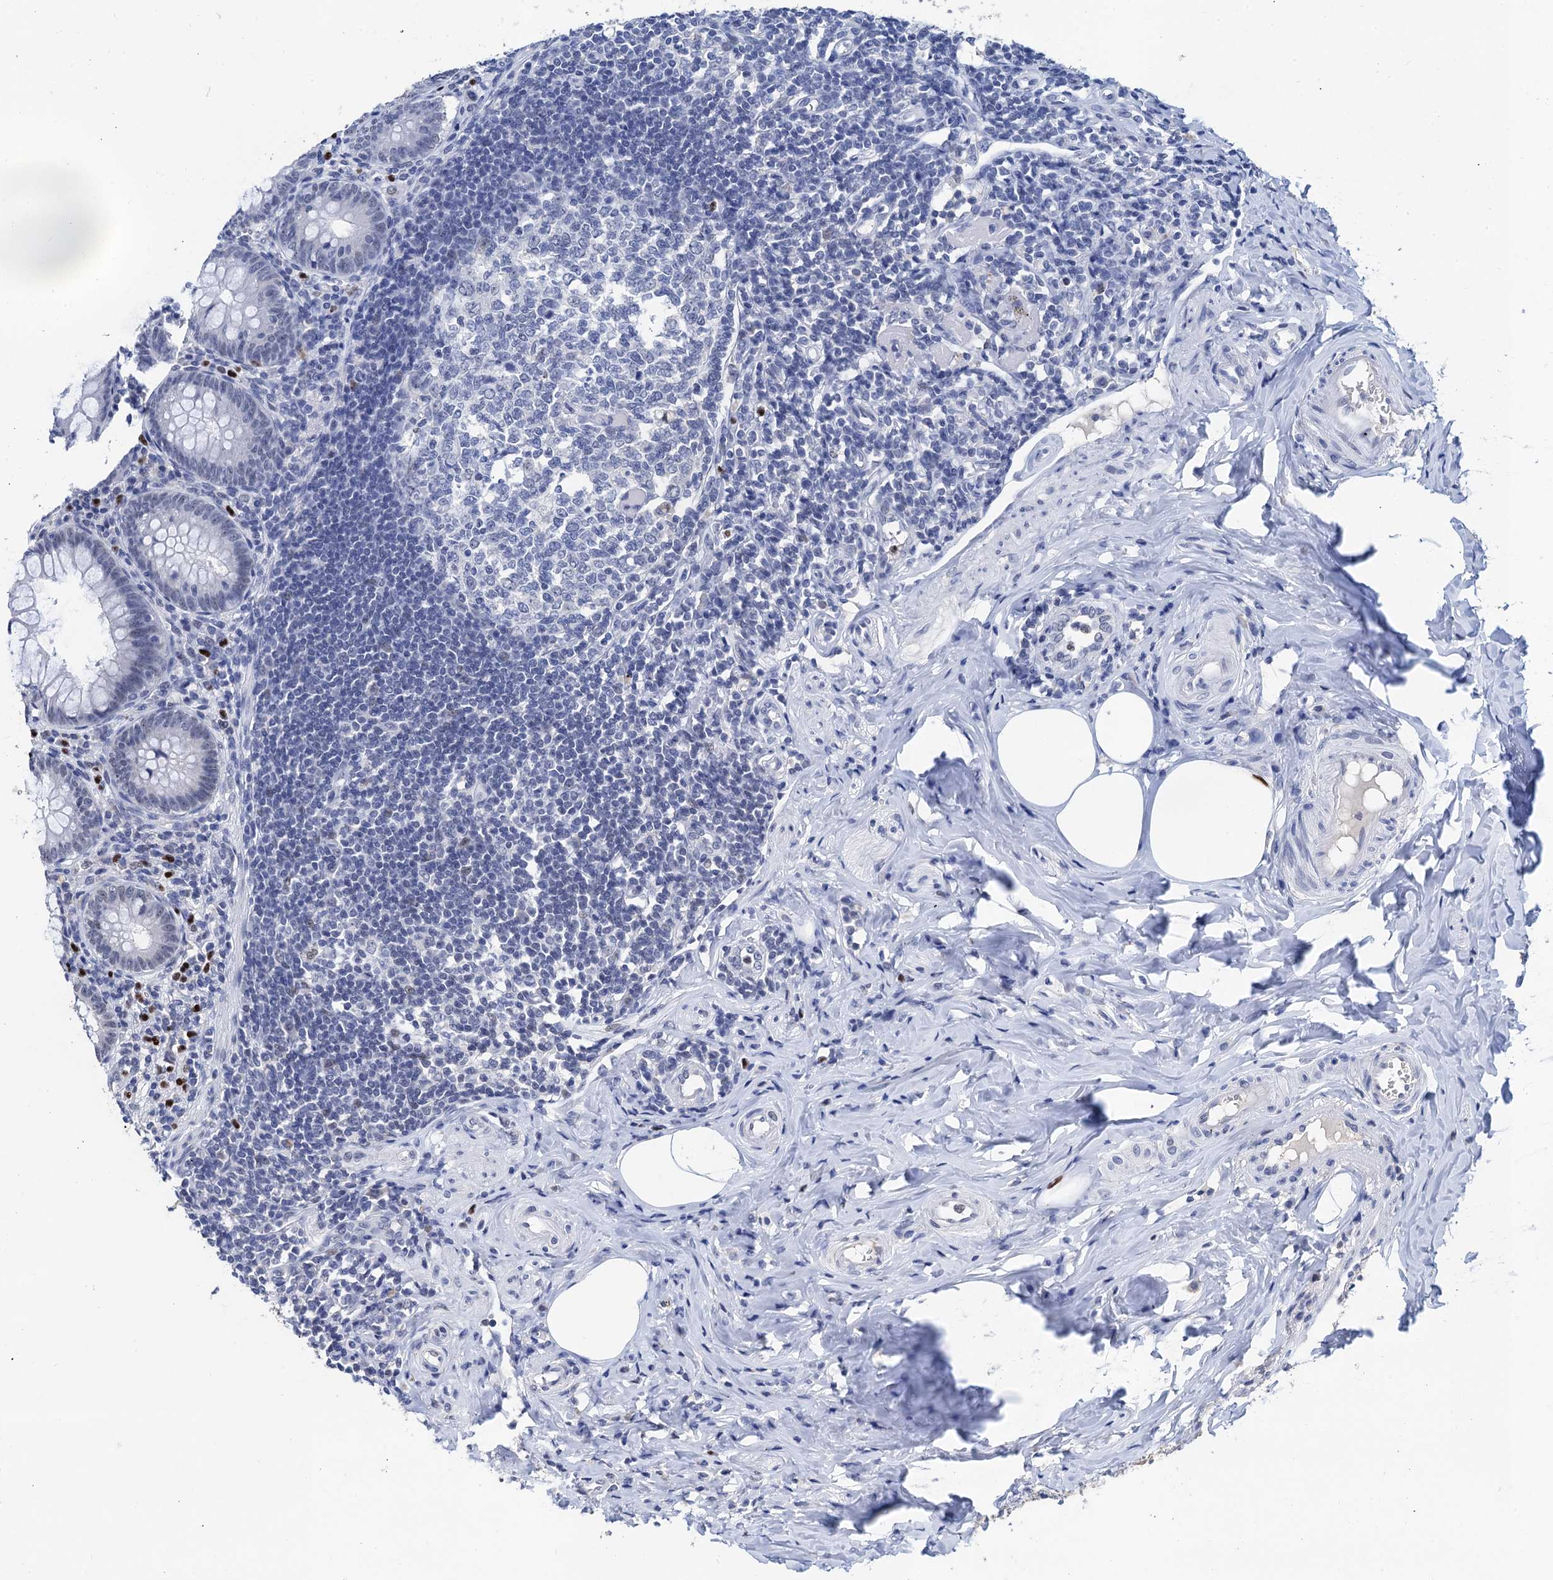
{"staining": {"intensity": "negative", "quantity": "none", "location": "none"}, "tissue": "appendix", "cell_type": "Glandular cells", "image_type": "normal", "snomed": [{"axis": "morphology", "description": "Normal tissue, NOS"}, {"axis": "topography", "description": "Appendix"}], "caption": "Glandular cells show no significant staining in normal appendix.", "gene": "TSEN34", "patient": {"sex": "female", "age": 33}}